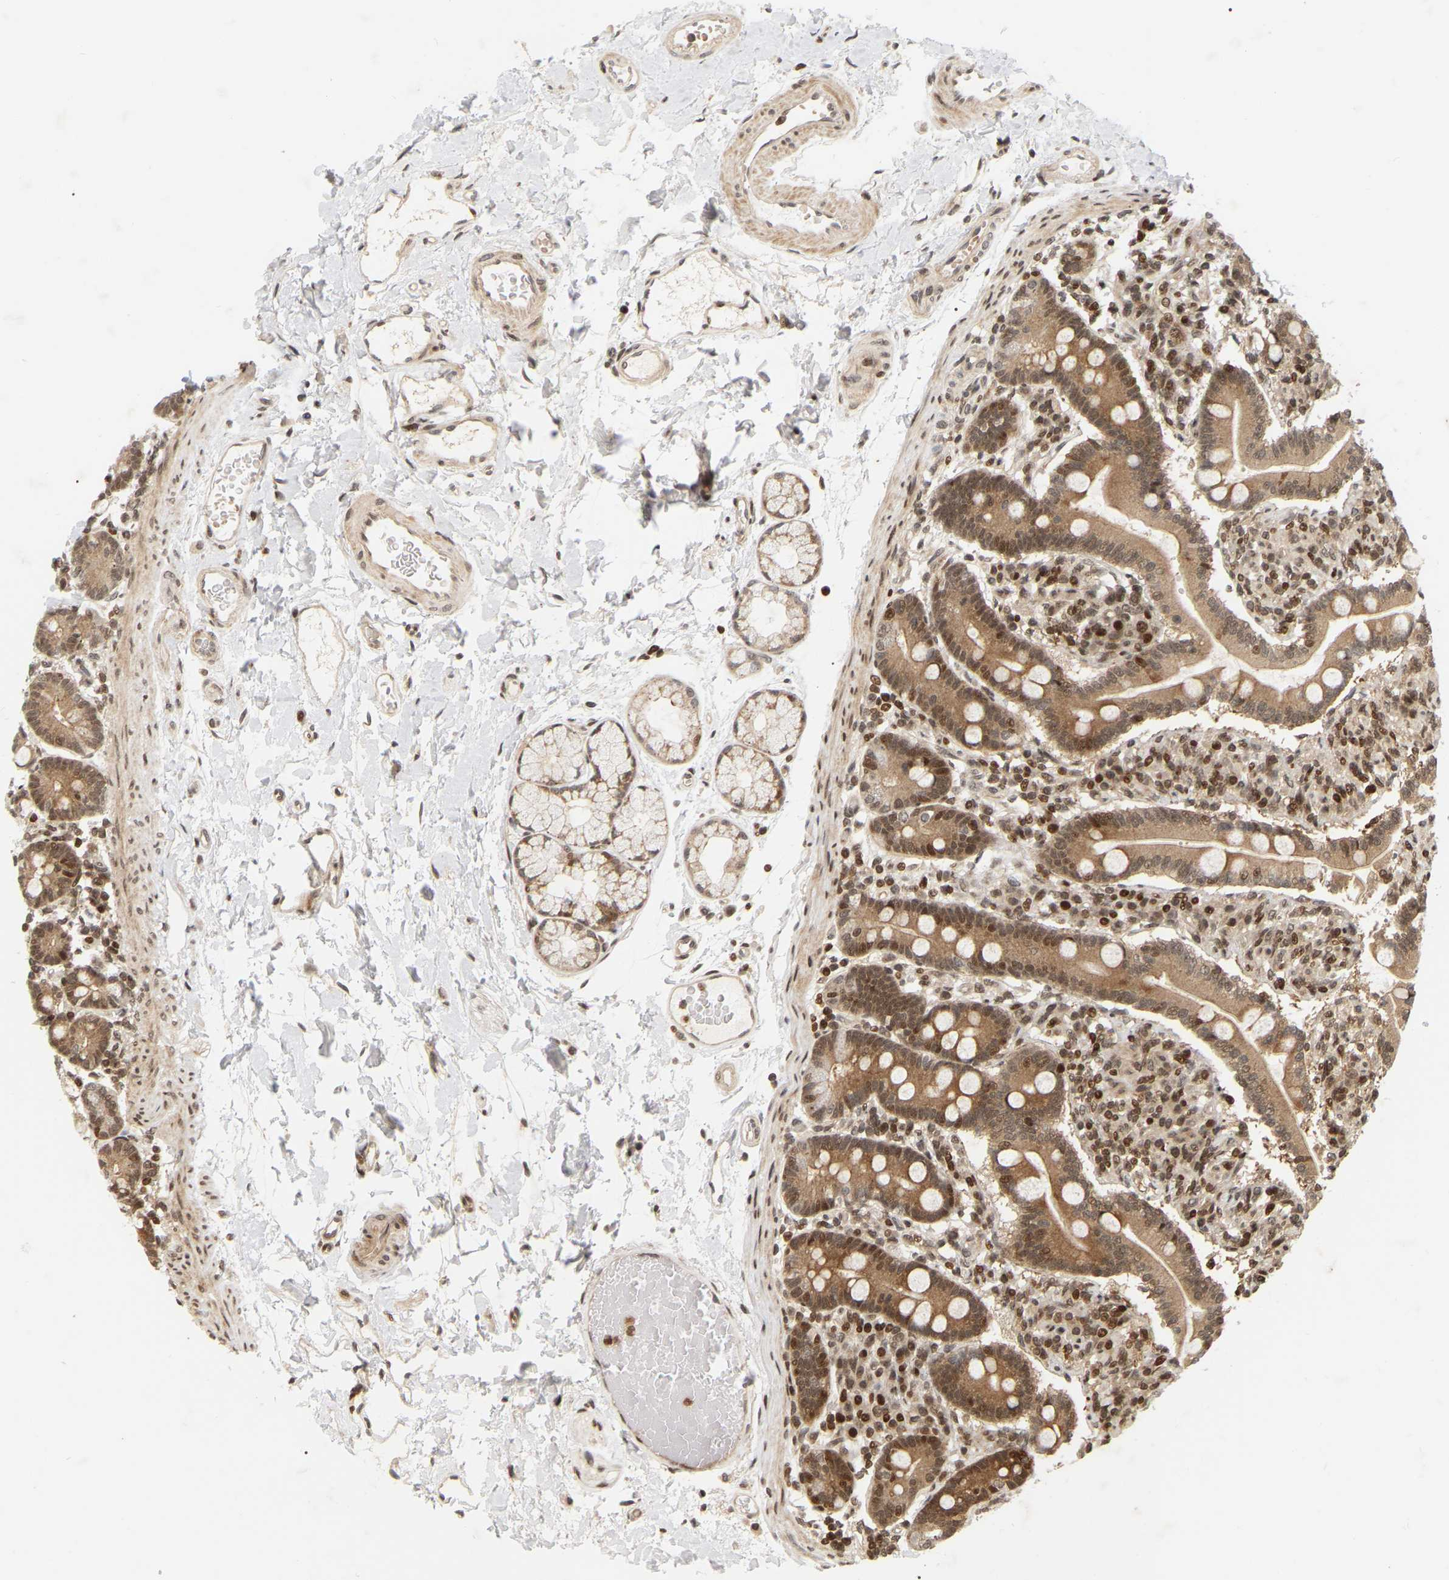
{"staining": {"intensity": "moderate", "quantity": ">75%", "location": "cytoplasmic/membranous,nuclear"}, "tissue": "duodenum", "cell_type": "Glandular cells", "image_type": "normal", "snomed": [{"axis": "morphology", "description": "Normal tissue, NOS"}, {"axis": "topography", "description": "Duodenum"}], "caption": "Protein expression analysis of unremarkable duodenum exhibits moderate cytoplasmic/membranous,nuclear expression in approximately >75% of glandular cells. (DAB (3,3'-diaminobenzidine) = brown stain, brightfield microscopy at high magnification).", "gene": "NFE2L2", "patient": {"sex": "male", "age": 54}}